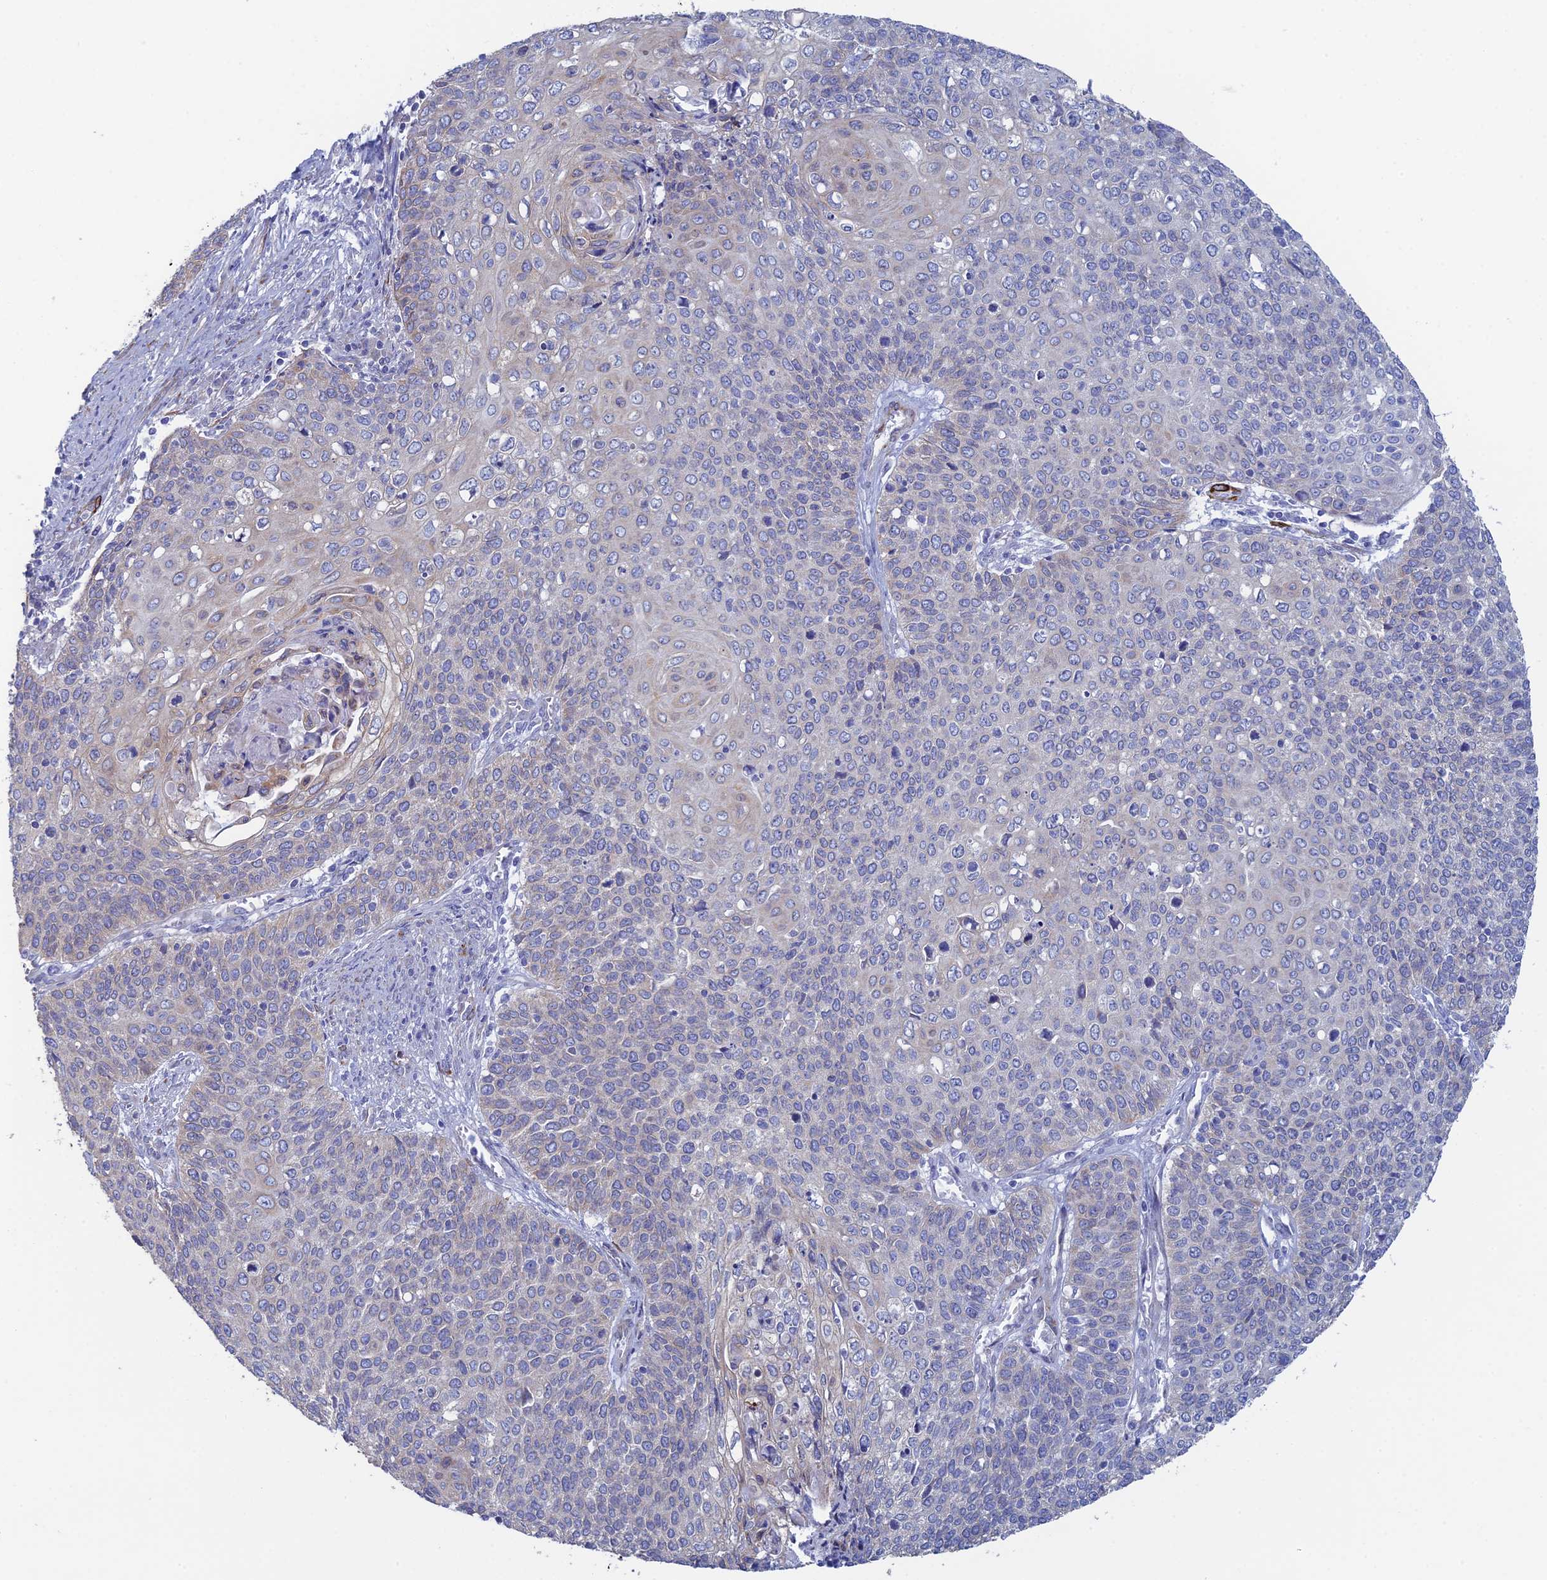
{"staining": {"intensity": "weak", "quantity": "<25%", "location": "cytoplasmic/membranous"}, "tissue": "cervical cancer", "cell_type": "Tumor cells", "image_type": "cancer", "snomed": [{"axis": "morphology", "description": "Squamous cell carcinoma, NOS"}, {"axis": "topography", "description": "Cervix"}], "caption": "Tumor cells are negative for brown protein staining in cervical cancer.", "gene": "PCDHA8", "patient": {"sex": "female", "age": 39}}